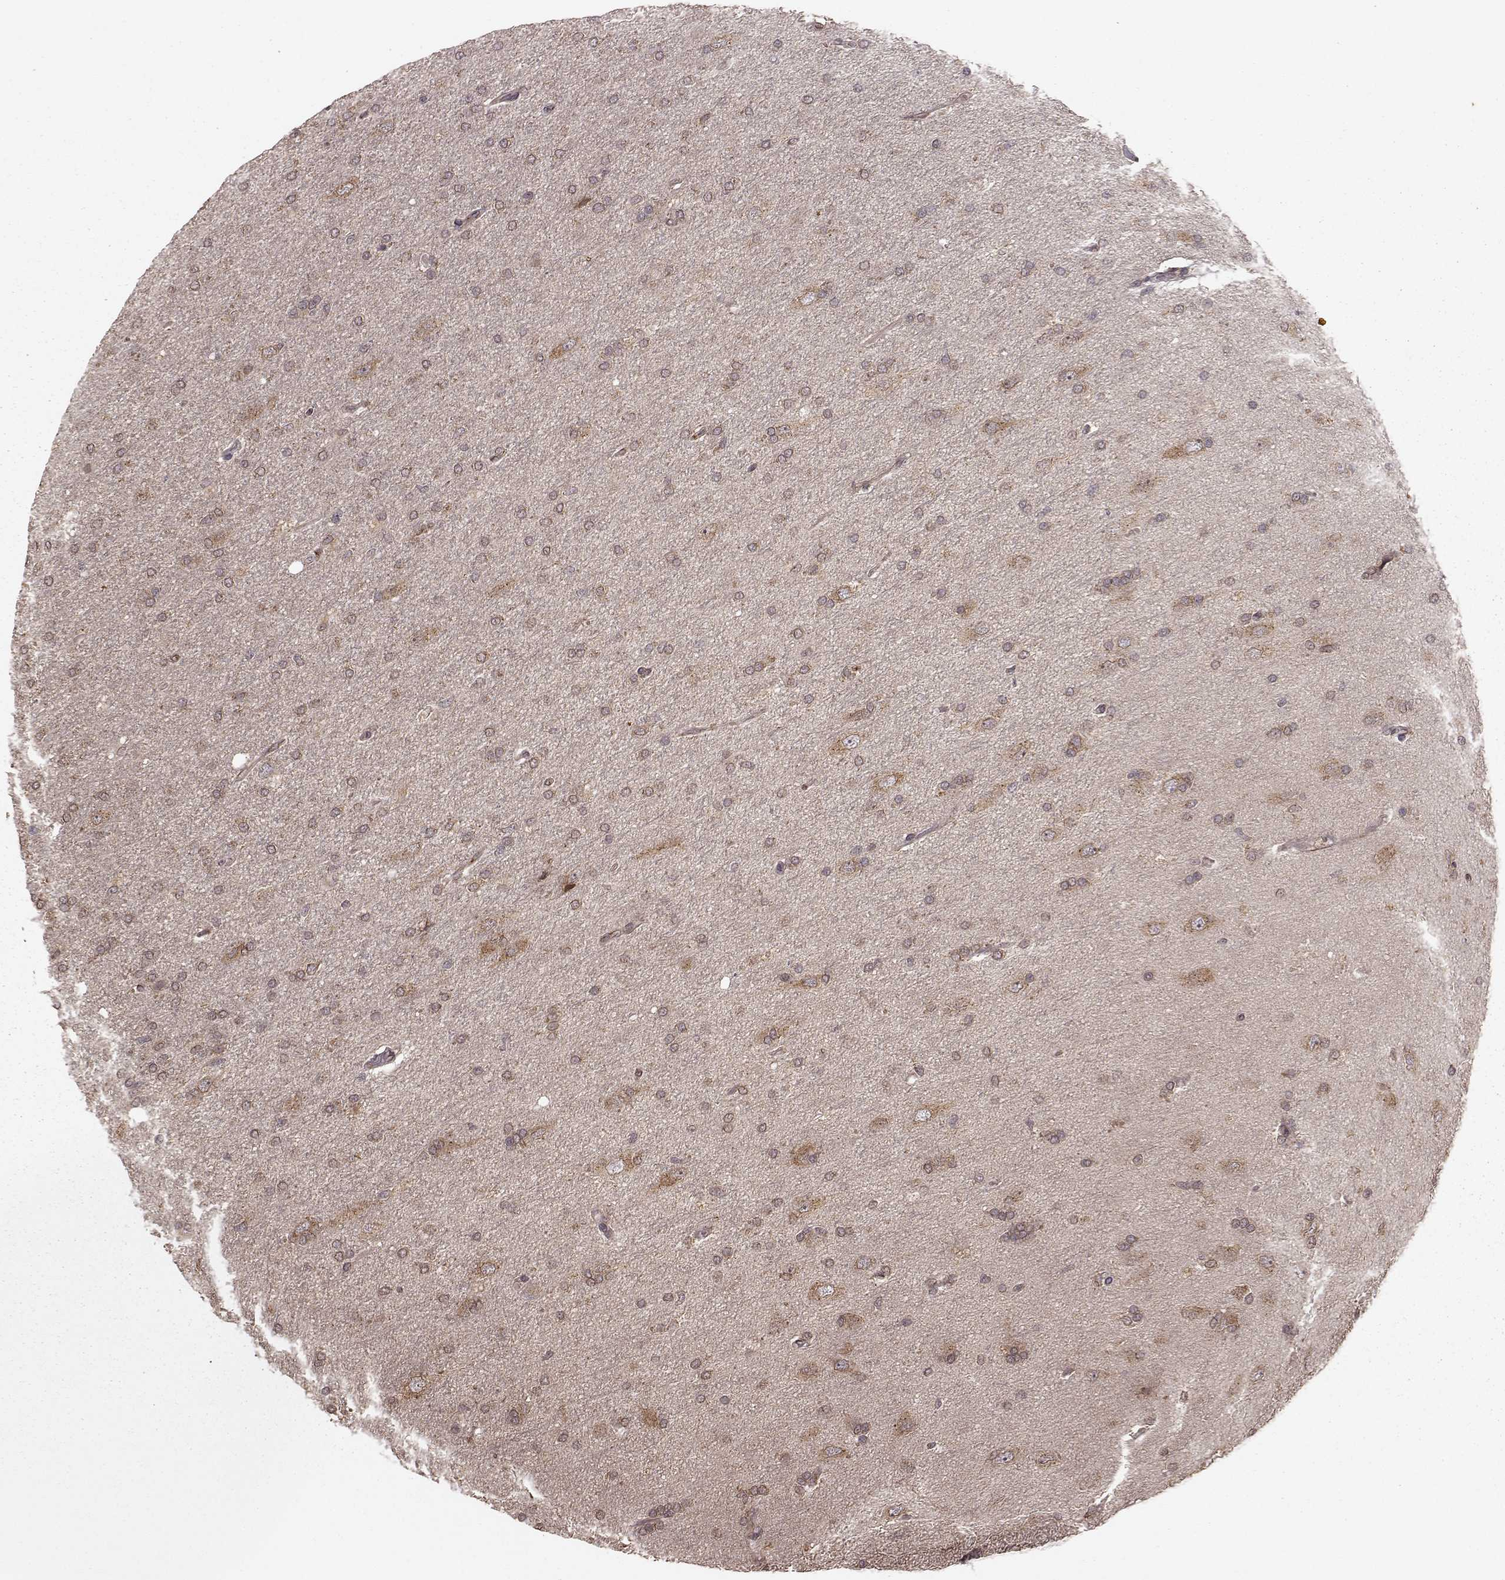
{"staining": {"intensity": "weak", "quantity": "25%-75%", "location": "cytoplasmic/membranous"}, "tissue": "glioma", "cell_type": "Tumor cells", "image_type": "cancer", "snomed": [{"axis": "morphology", "description": "Glioma, malignant, High grade"}, {"axis": "topography", "description": "Cerebral cortex"}], "caption": "Glioma stained with a protein marker reveals weak staining in tumor cells.", "gene": "YIPF5", "patient": {"sex": "male", "age": 70}}